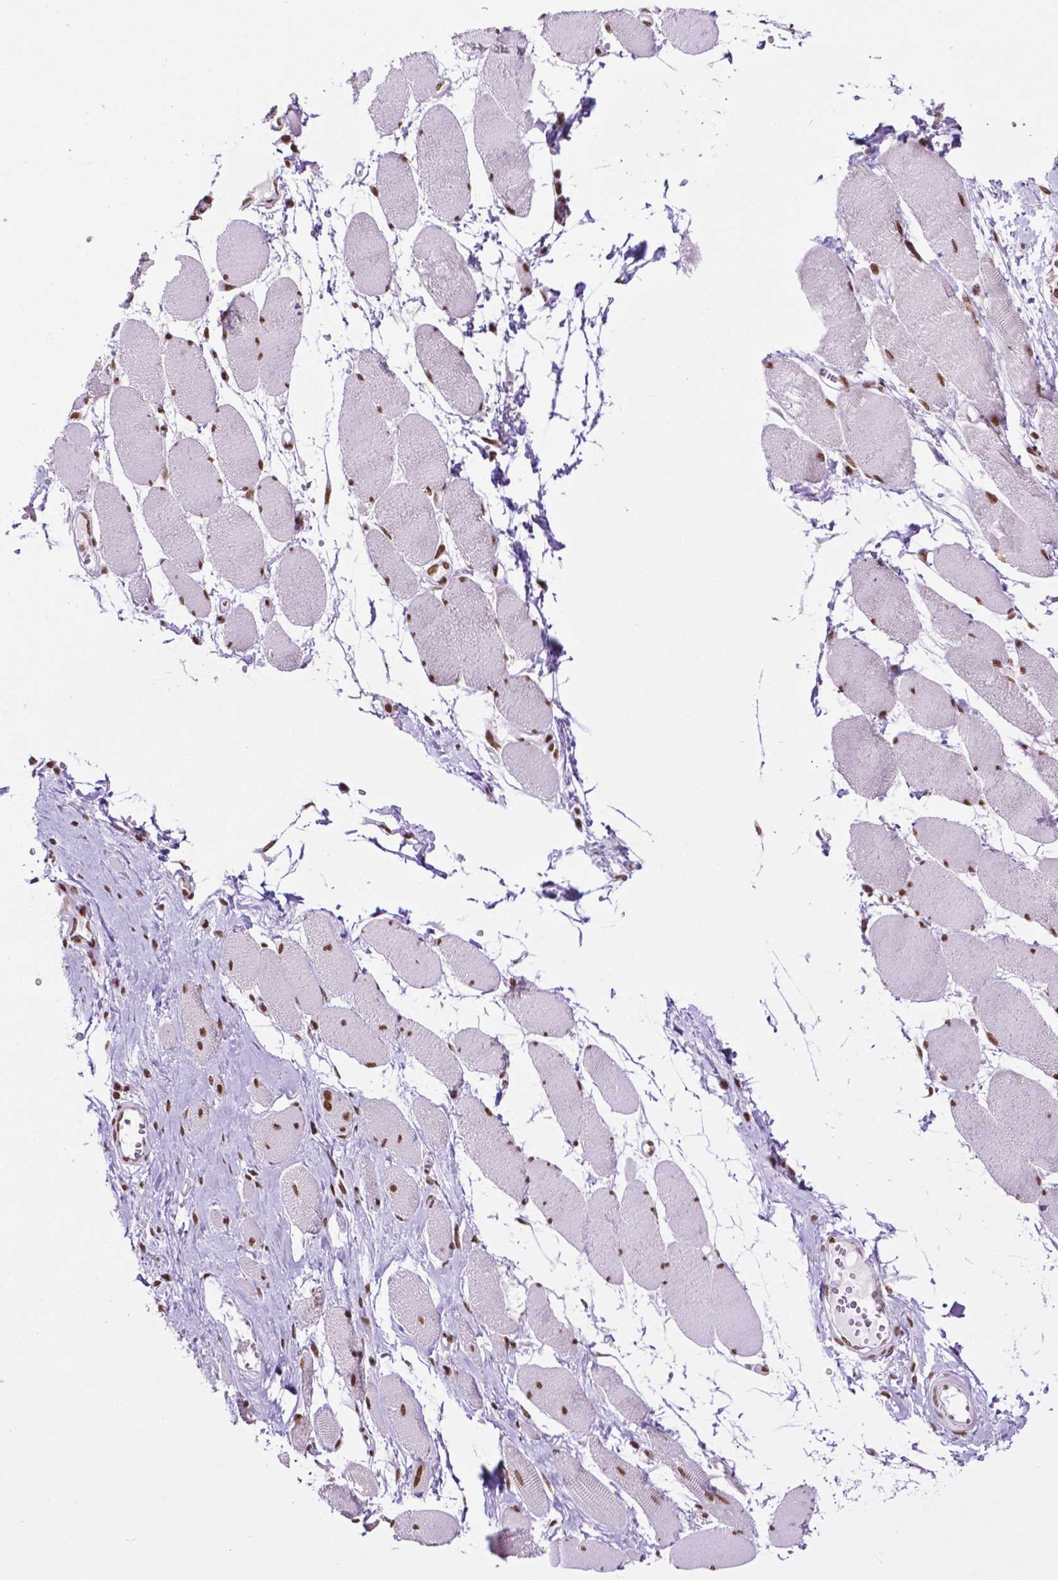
{"staining": {"intensity": "strong", "quantity": "25%-75%", "location": "nuclear"}, "tissue": "skeletal muscle", "cell_type": "Myocytes", "image_type": "normal", "snomed": [{"axis": "morphology", "description": "Normal tissue, NOS"}, {"axis": "topography", "description": "Skeletal muscle"}], "caption": "Skeletal muscle was stained to show a protein in brown. There is high levels of strong nuclear expression in approximately 25%-75% of myocytes.", "gene": "CCAR2", "patient": {"sex": "female", "age": 75}}